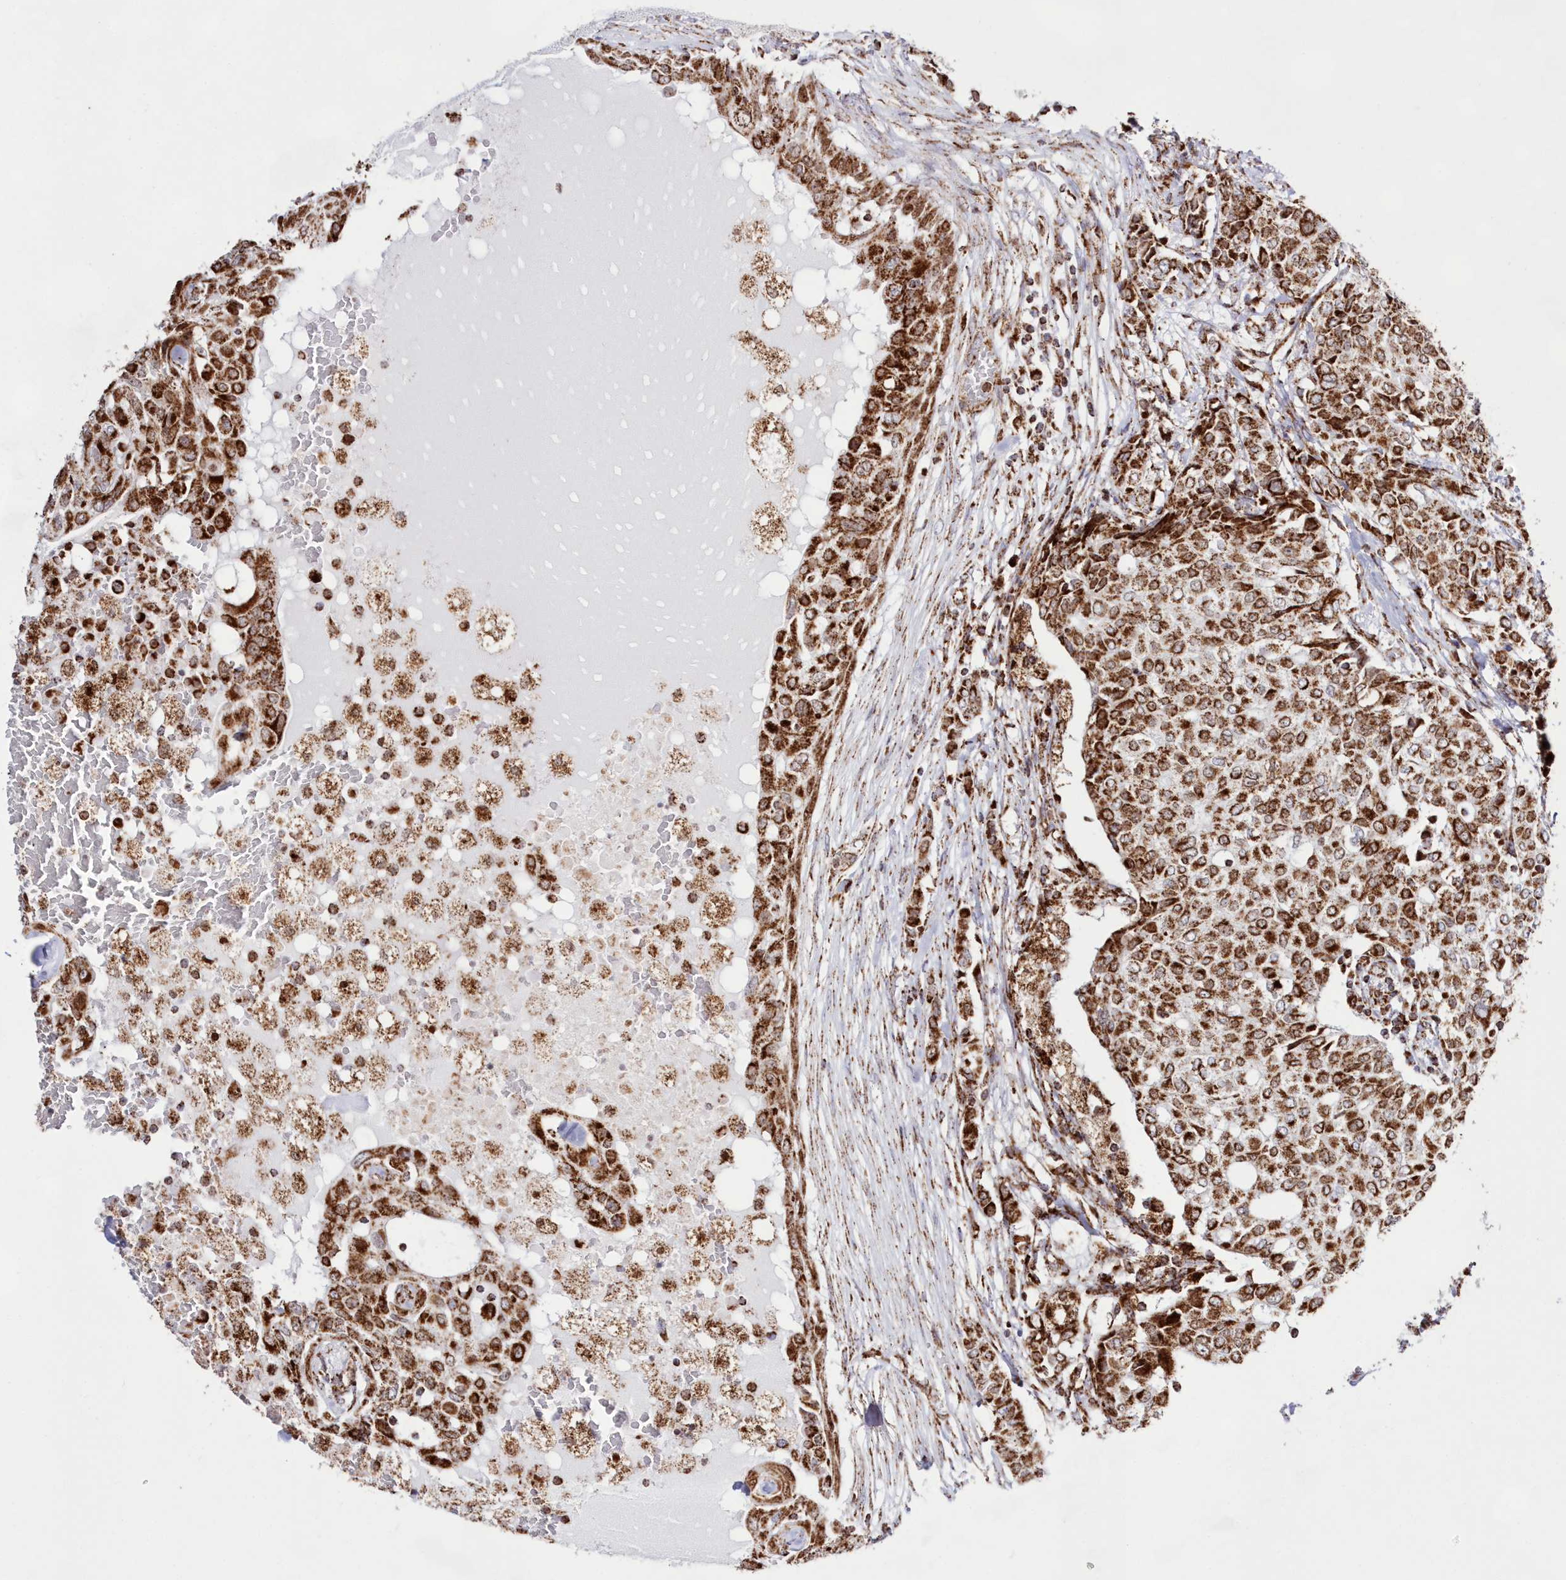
{"staining": {"intensity": "moderate", "quantity": ">75%", "location": "cytoplasmic/membranous"}, "tissue": "breast cancer", "cell_type": "Tumor cells", "image_type": "cancer", "snomed": [{"axis": "morphology", "description": "Lobular carcinoma"}, {"axis": "topography", "description": "Breast"}], "caption": "Protein expression analysis of human breast cancer reveals moderate cytoplasmic/membranous positivity in about >75% of tumor cells.", "gene": "HADHB", "patient": {"sex": "female", "age": 51}}